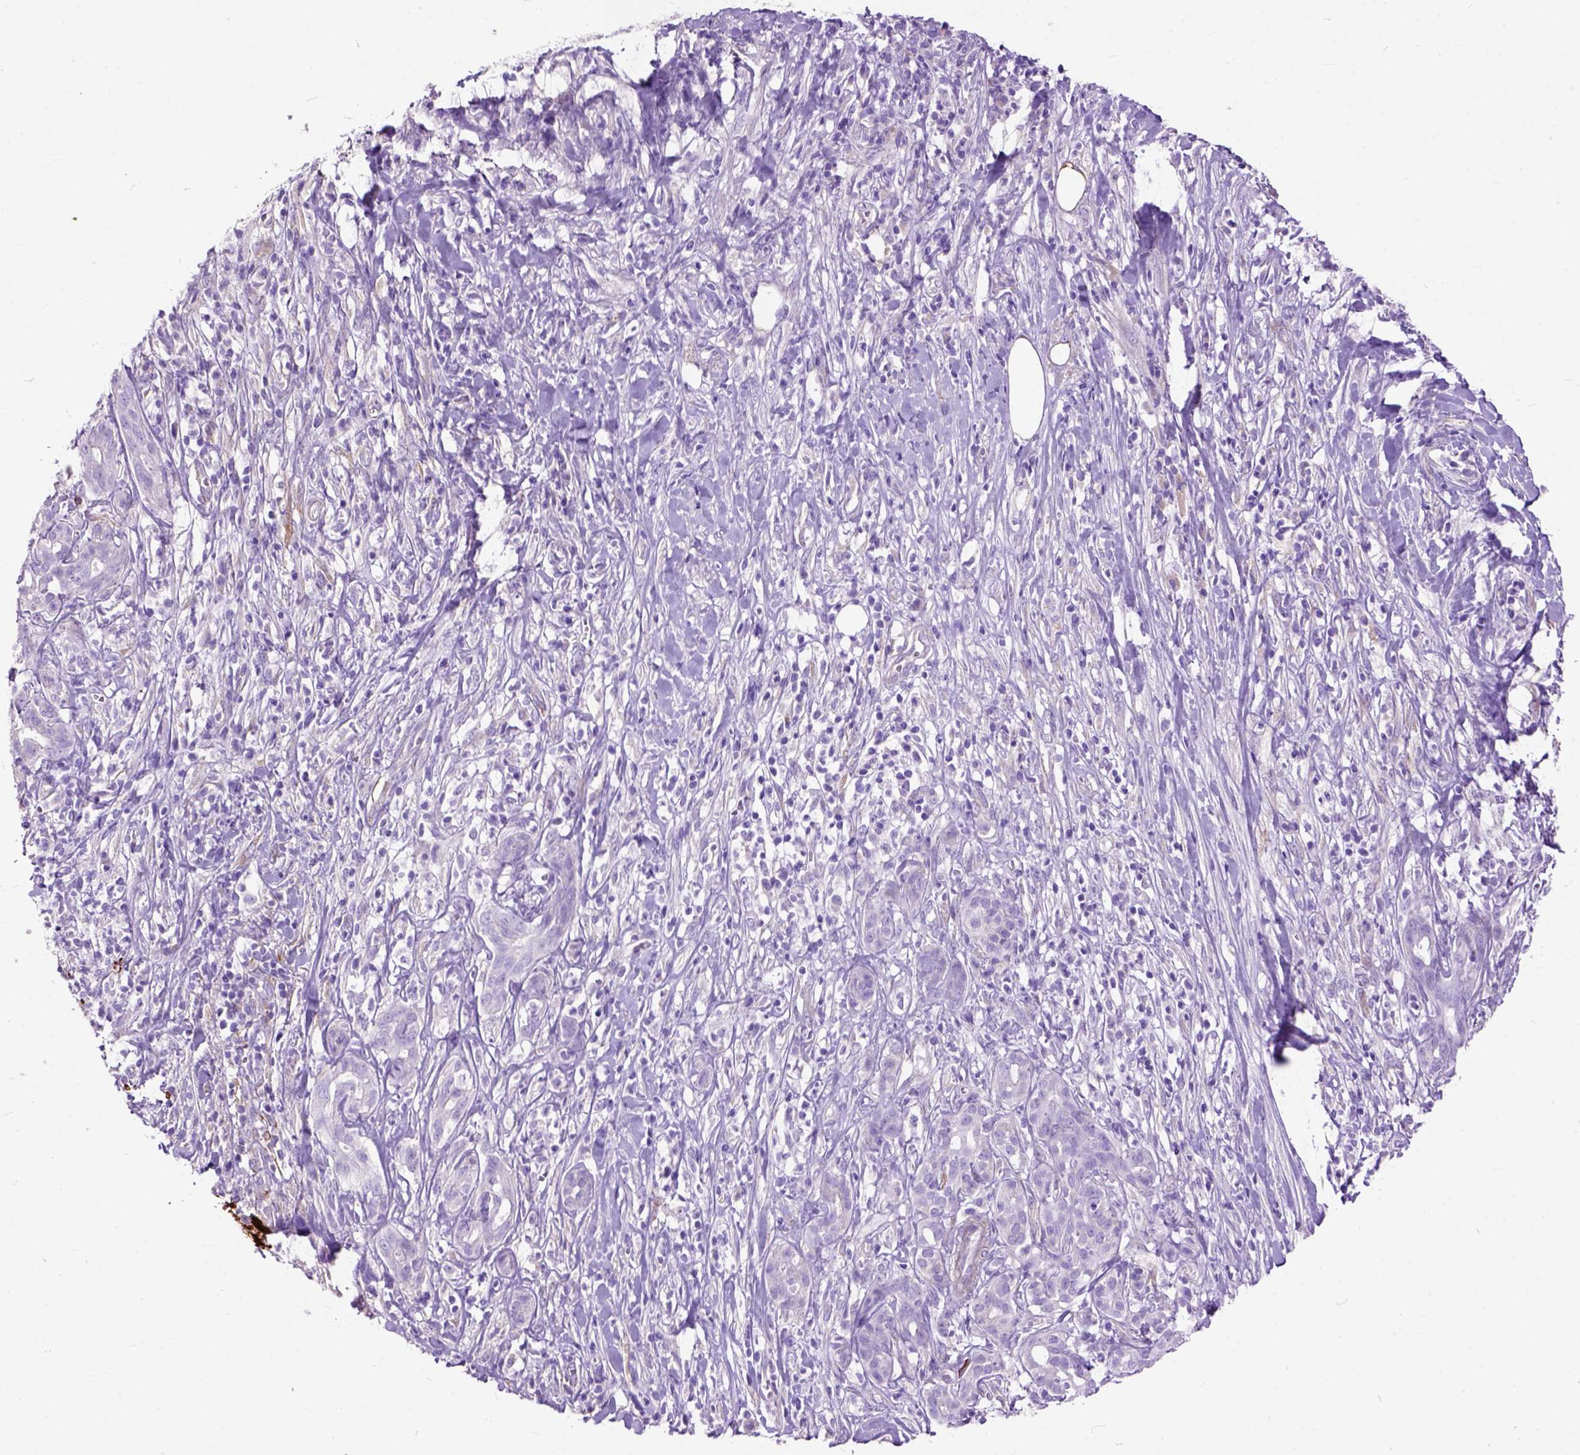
{"staining": {"intensity": "negative", "quantity": "none", "location": "none"}, "tissue": "pancreatic cancer", "cell_type": "Tumor cells", "image_type": "cancer", "snomed": [{"axis": "morphology", "description": "Adenocarcinoma, NOS"}, {"axis": "topography", "description": "Pancreas"}], "caption": "Histopathology image shows no significant protein positivity in tumor cells of adenocarcinoma (pancreatic).", "gene": "MAPT", "patient": {"sex": "male", "age": 61}}